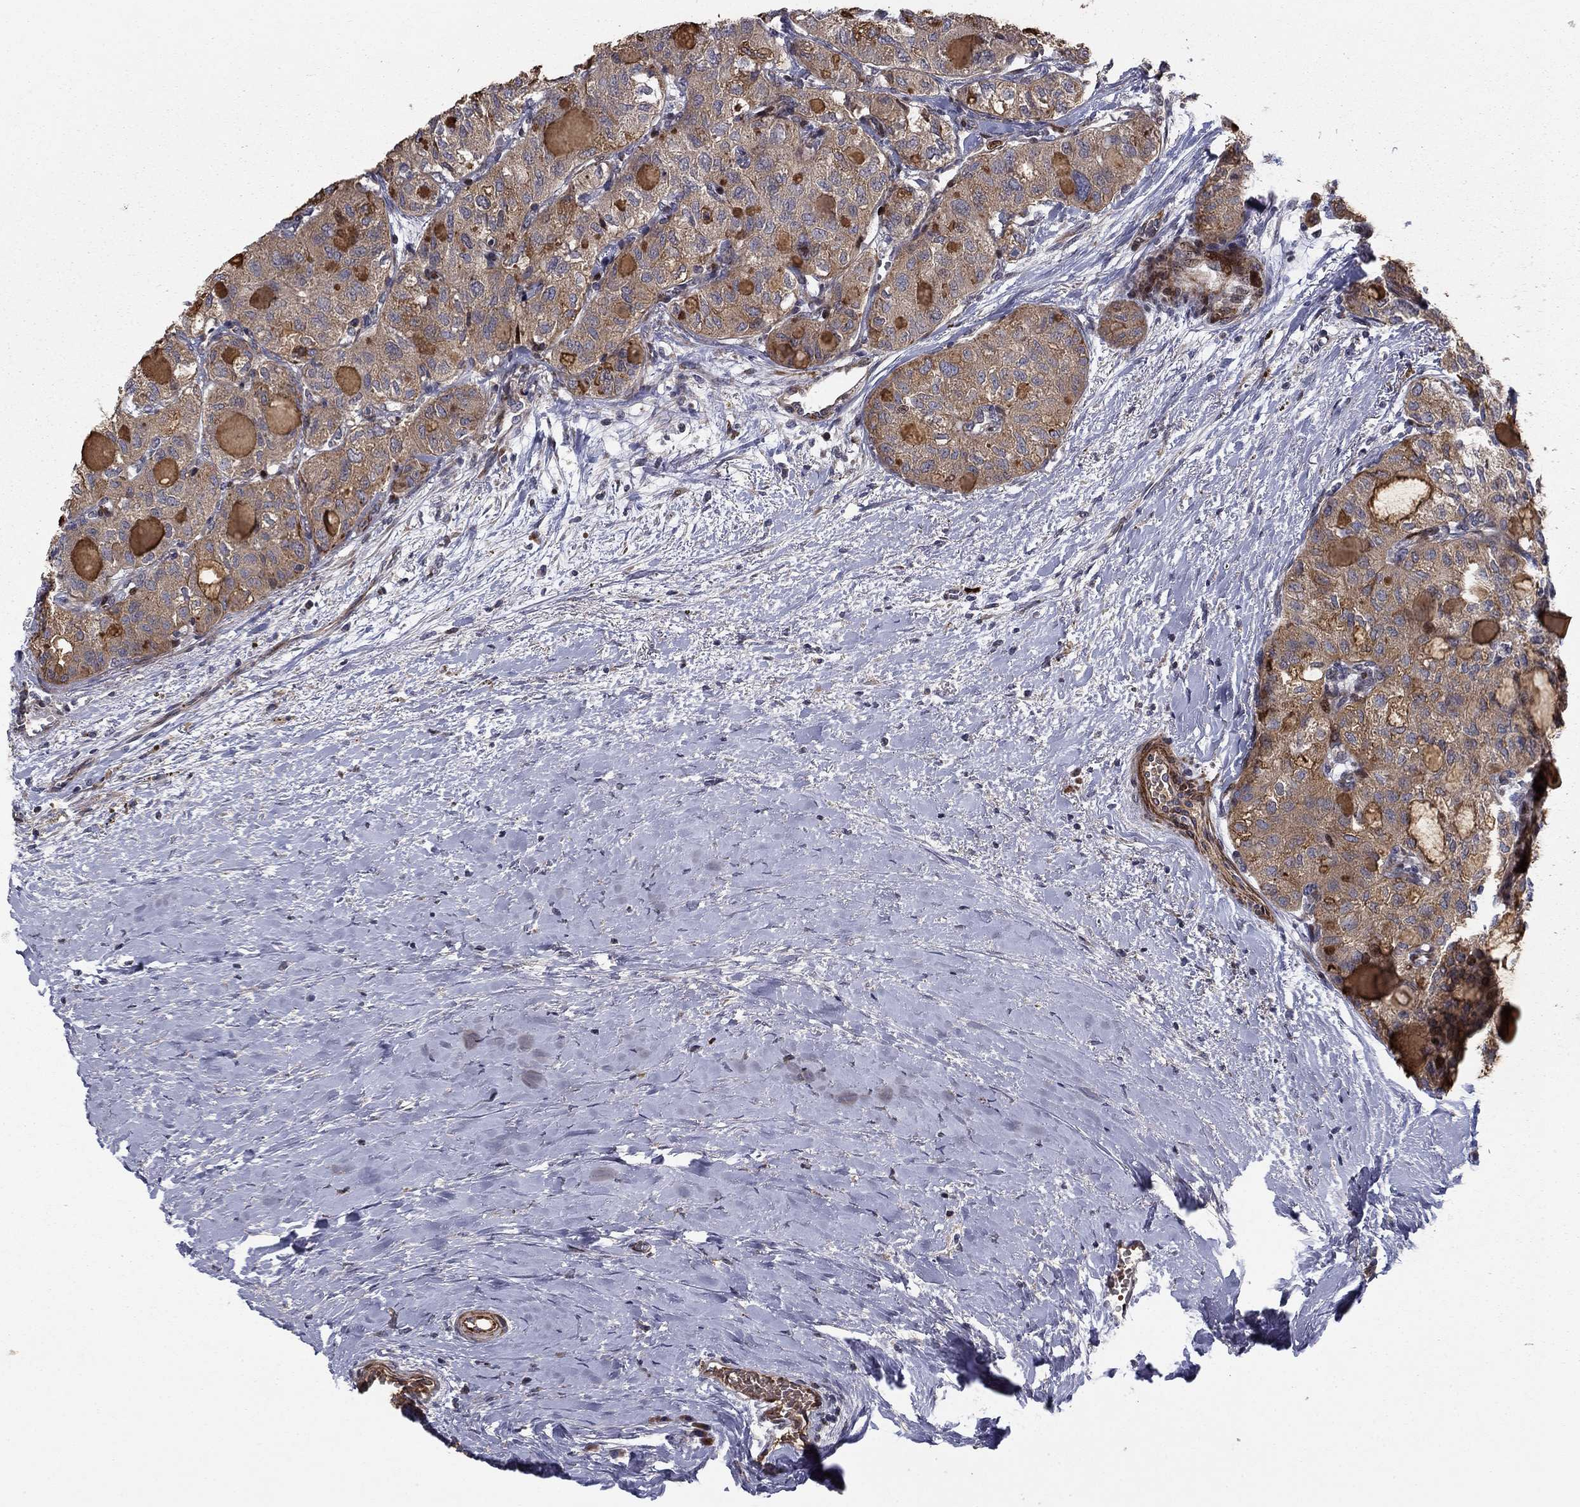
{"staining": {"intensity": "moderate", "quantity": ">75%", "location": "cytoplasmic/membranous"}, "tissue": "thyroid cancer", "cell_type": "Tumor cells", "image_type": "cancer", "snomed": [{"axis": "morphology", "description": "Follicular adenoma carcinoma, NOS"}, {"axis": "topography", "description": "Thyroid gland"}], "caption": "DAB (3,3'-diaminobenzidine) immunohistochemical staining of thyroid cancer (follicular adenoma carcinoma) demonstrates moderate cytoplasmic/membranous protein expression in about >75% of tumor cells.", "gene": "MIOS", "patient": {"sex": "male", "age": 75}}